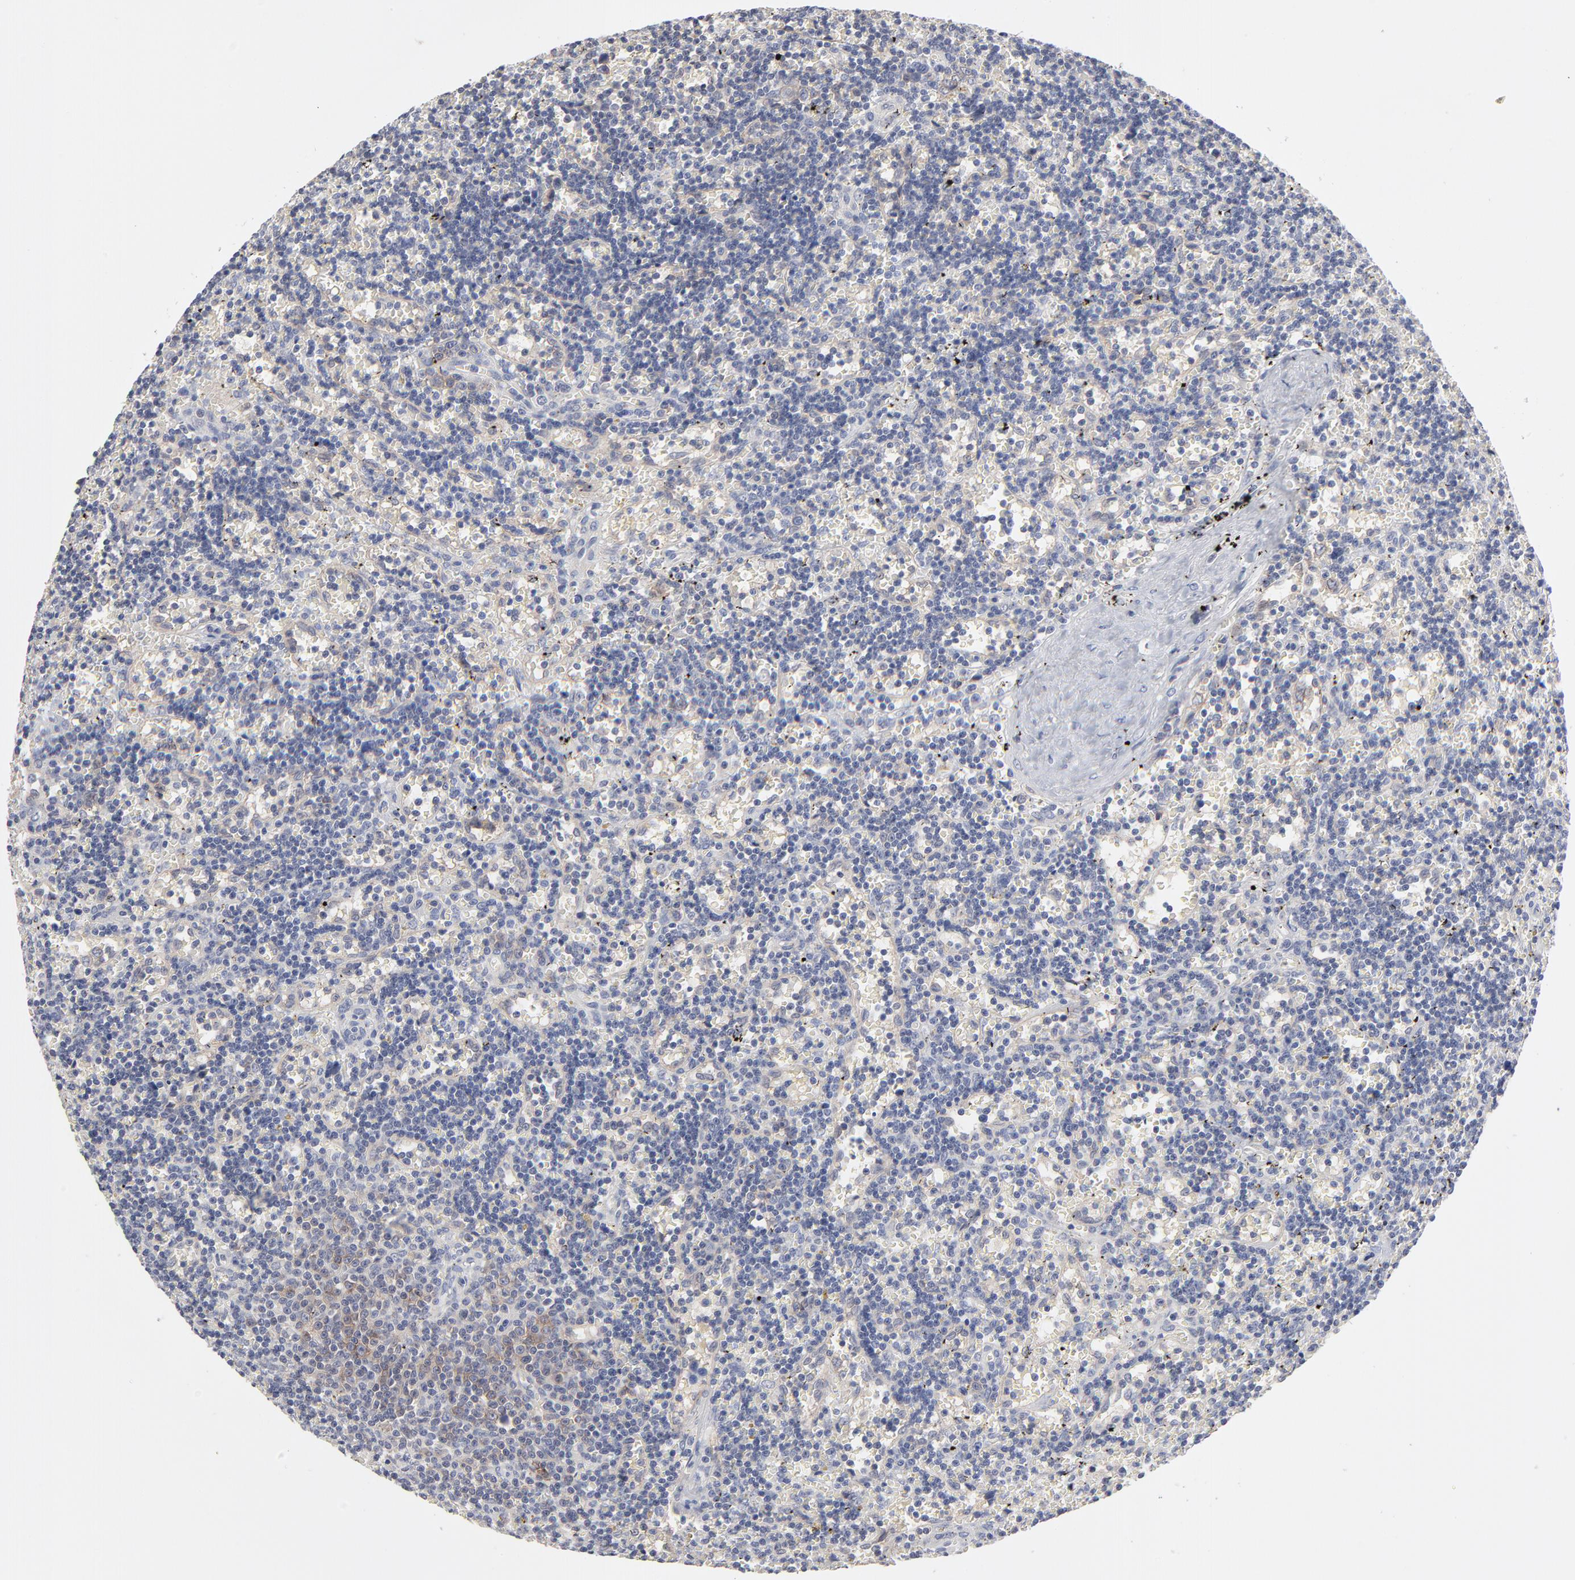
{"staining": {"intensity": "weak", "quantity": "<25%", "location": "cytoplasmic/membranous"}, "tissue": "lymphoma", "cell_type": "Tumor cells", "image_type": "cancer", "snomed": [{"axis": "morphology", "description": "Malignant lymphoma, non-Hodgkin's type, Low grade"}, {"axis": "topography", "description": "Spleen"}], "caption": "IHC of human lymphoma shows no staining in tumor cells. (DAB (3,3'-diaminobenzidine) IHC visualized using brightfield microscopy, high magnification).", "gene": "SLC16A1", "patient": {"sex": "male", "age": 60}}